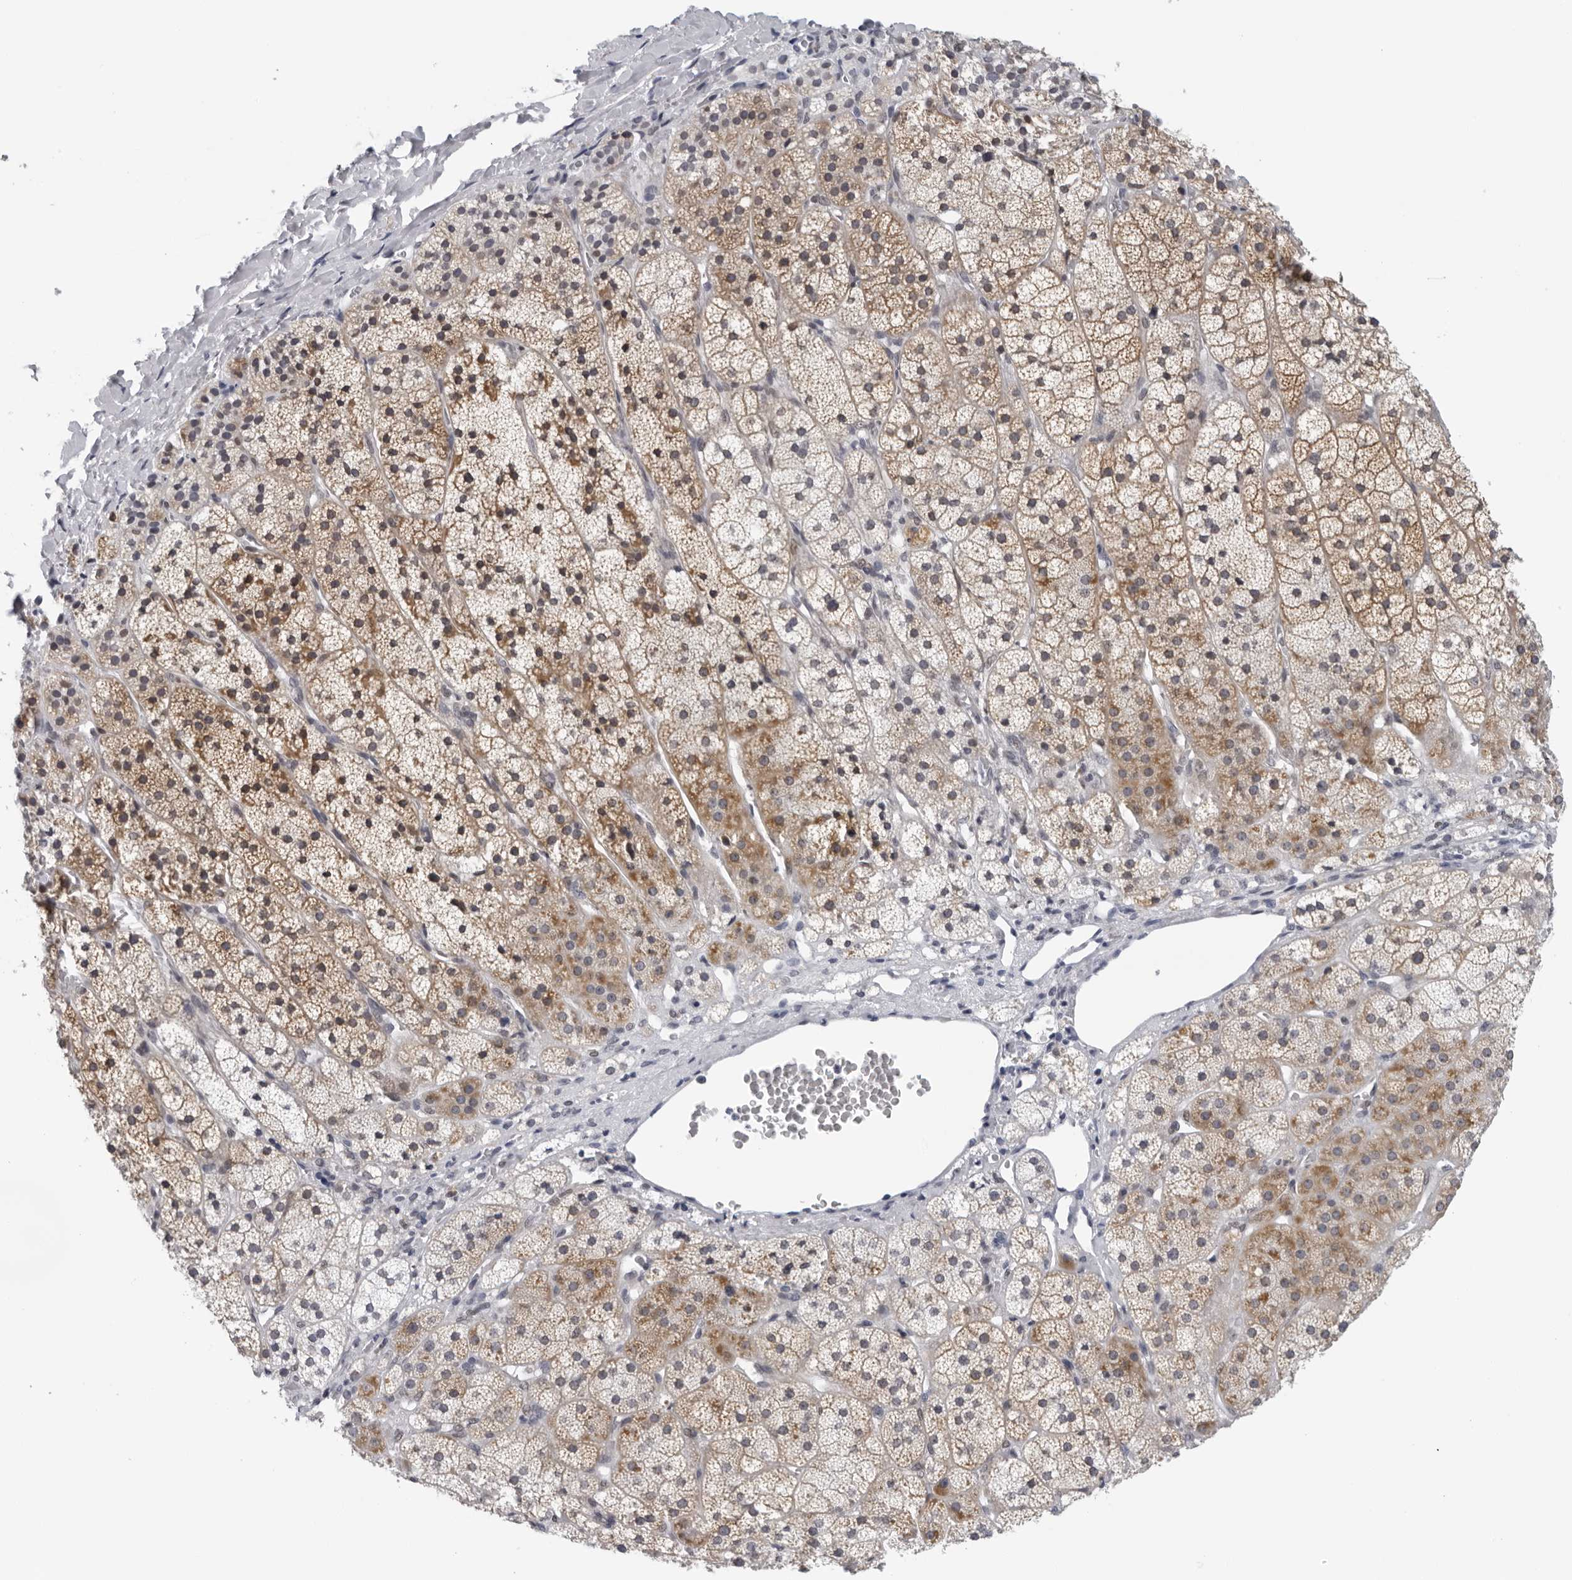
{"staining": {"intensity": "moderate", "quantity": "25%-75%", "location": "cytoplasmic/membranous"}, "tissue": "adrenal gland", "cell_type": "Glandular cells", "image_type": "normal", "snomed": [{"axis": "morphology", "description": "Normal tissue, NOS"}, {"axis": "topography", "description": "Adrenal gland"}], "caption": "Glandular cells exhibit medium levels of moderate cytoplasmic/membranous expression in about 25%-75% of cells in normal adrenal gland.", "gene": "CPT2", "patient": {"sex": "female", "age": 44}}